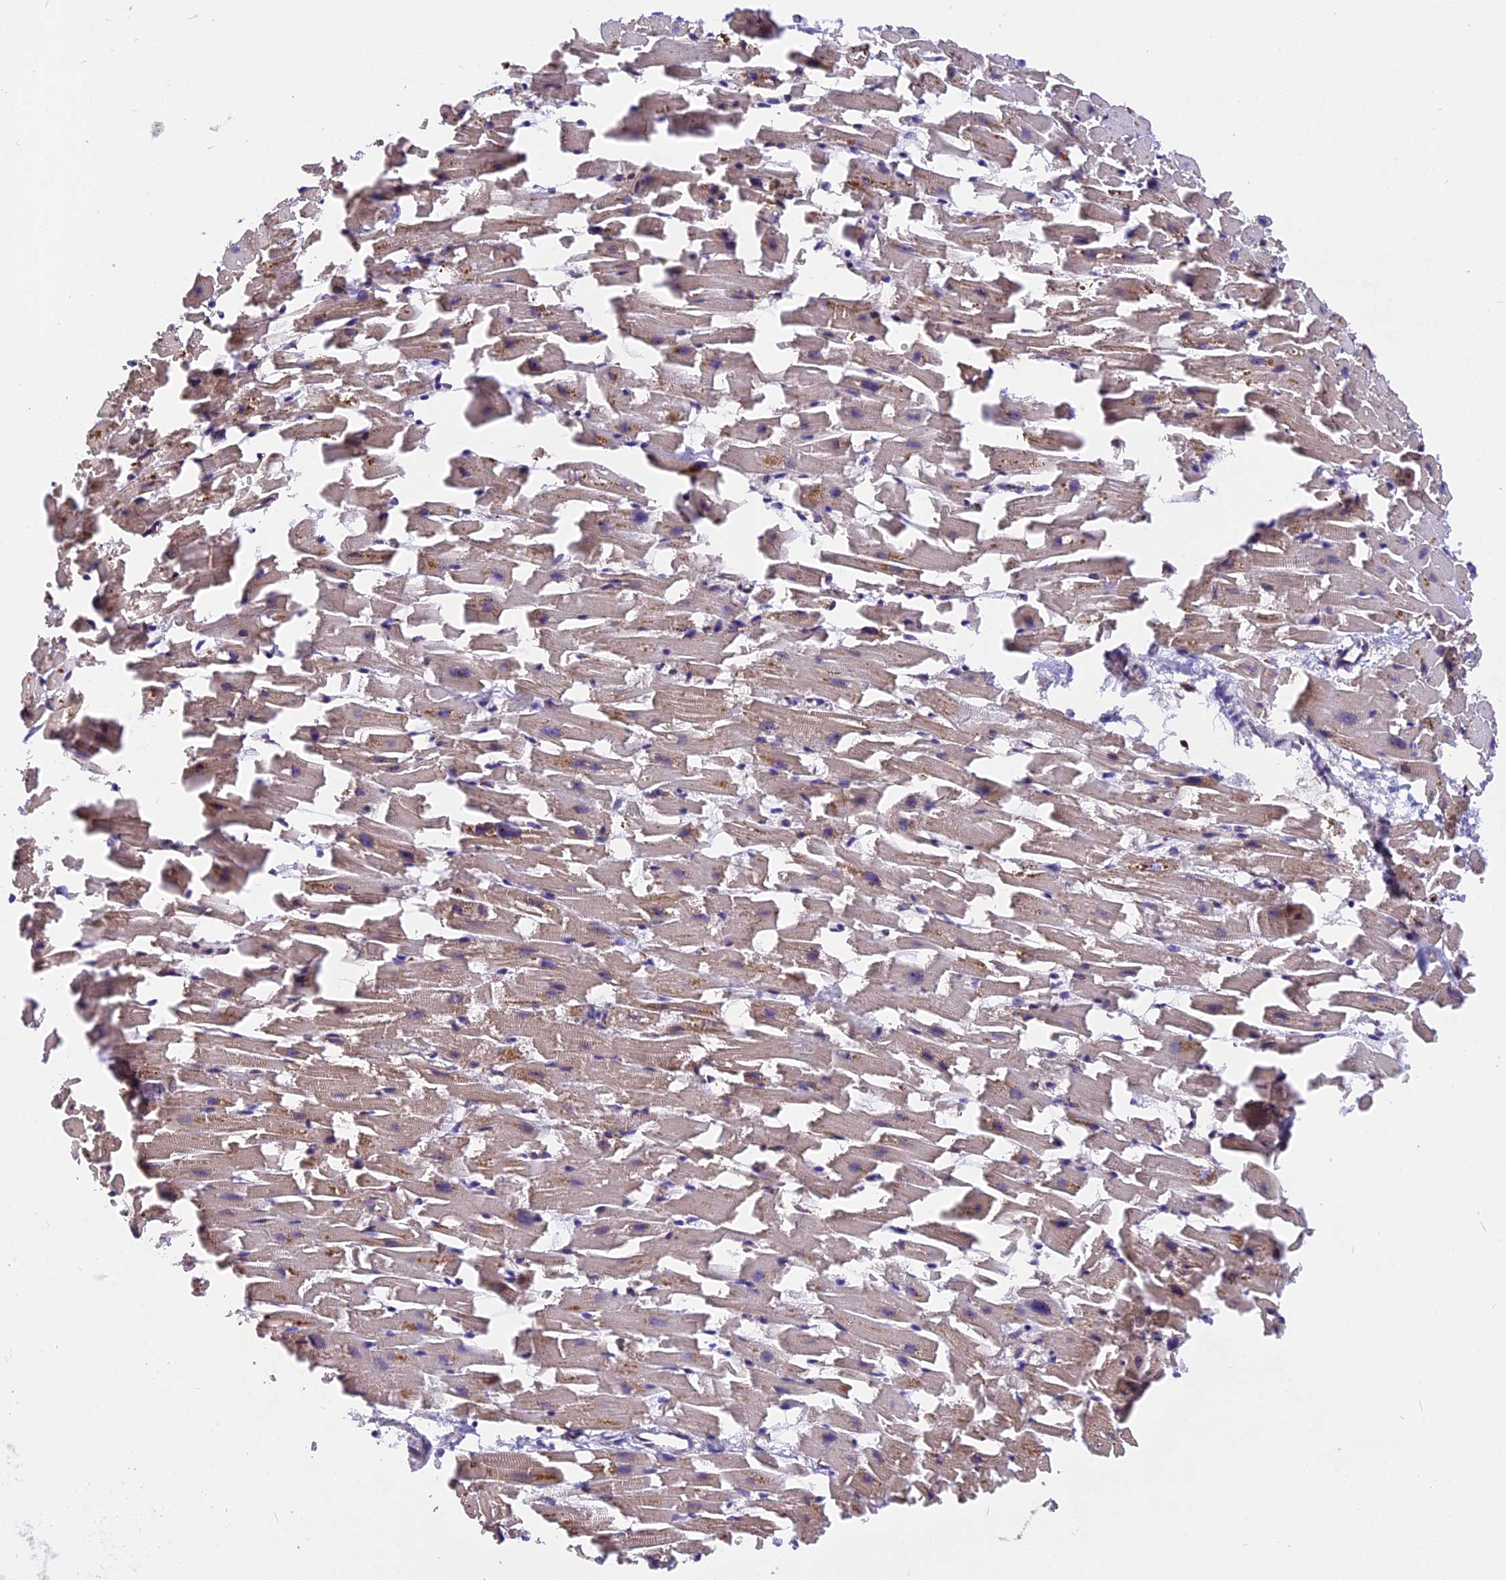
{"staining": {"intensity": "moderate", "quantity": "25%-75%", "location": "cytoplasmic/membranous"}, "tissue": "heart muscle", "cell_type": "Cardiomyocytes", "image_type": "normal", "snomed": [{"axis": "morphology", "description": "Normal tissue, NOS"}, {"axis": "topography", "description": "Heart"}], "caption": "A micrograph of heart muscle stained for a protein exhibits moderate cytoplasmic/membranous brown staining in cardiomyocytes. The protein is shown in brown color, while the nuclei are stained blue.", "gene": "GNPTAB", "patient": {"sex": "female", "age": 64}}